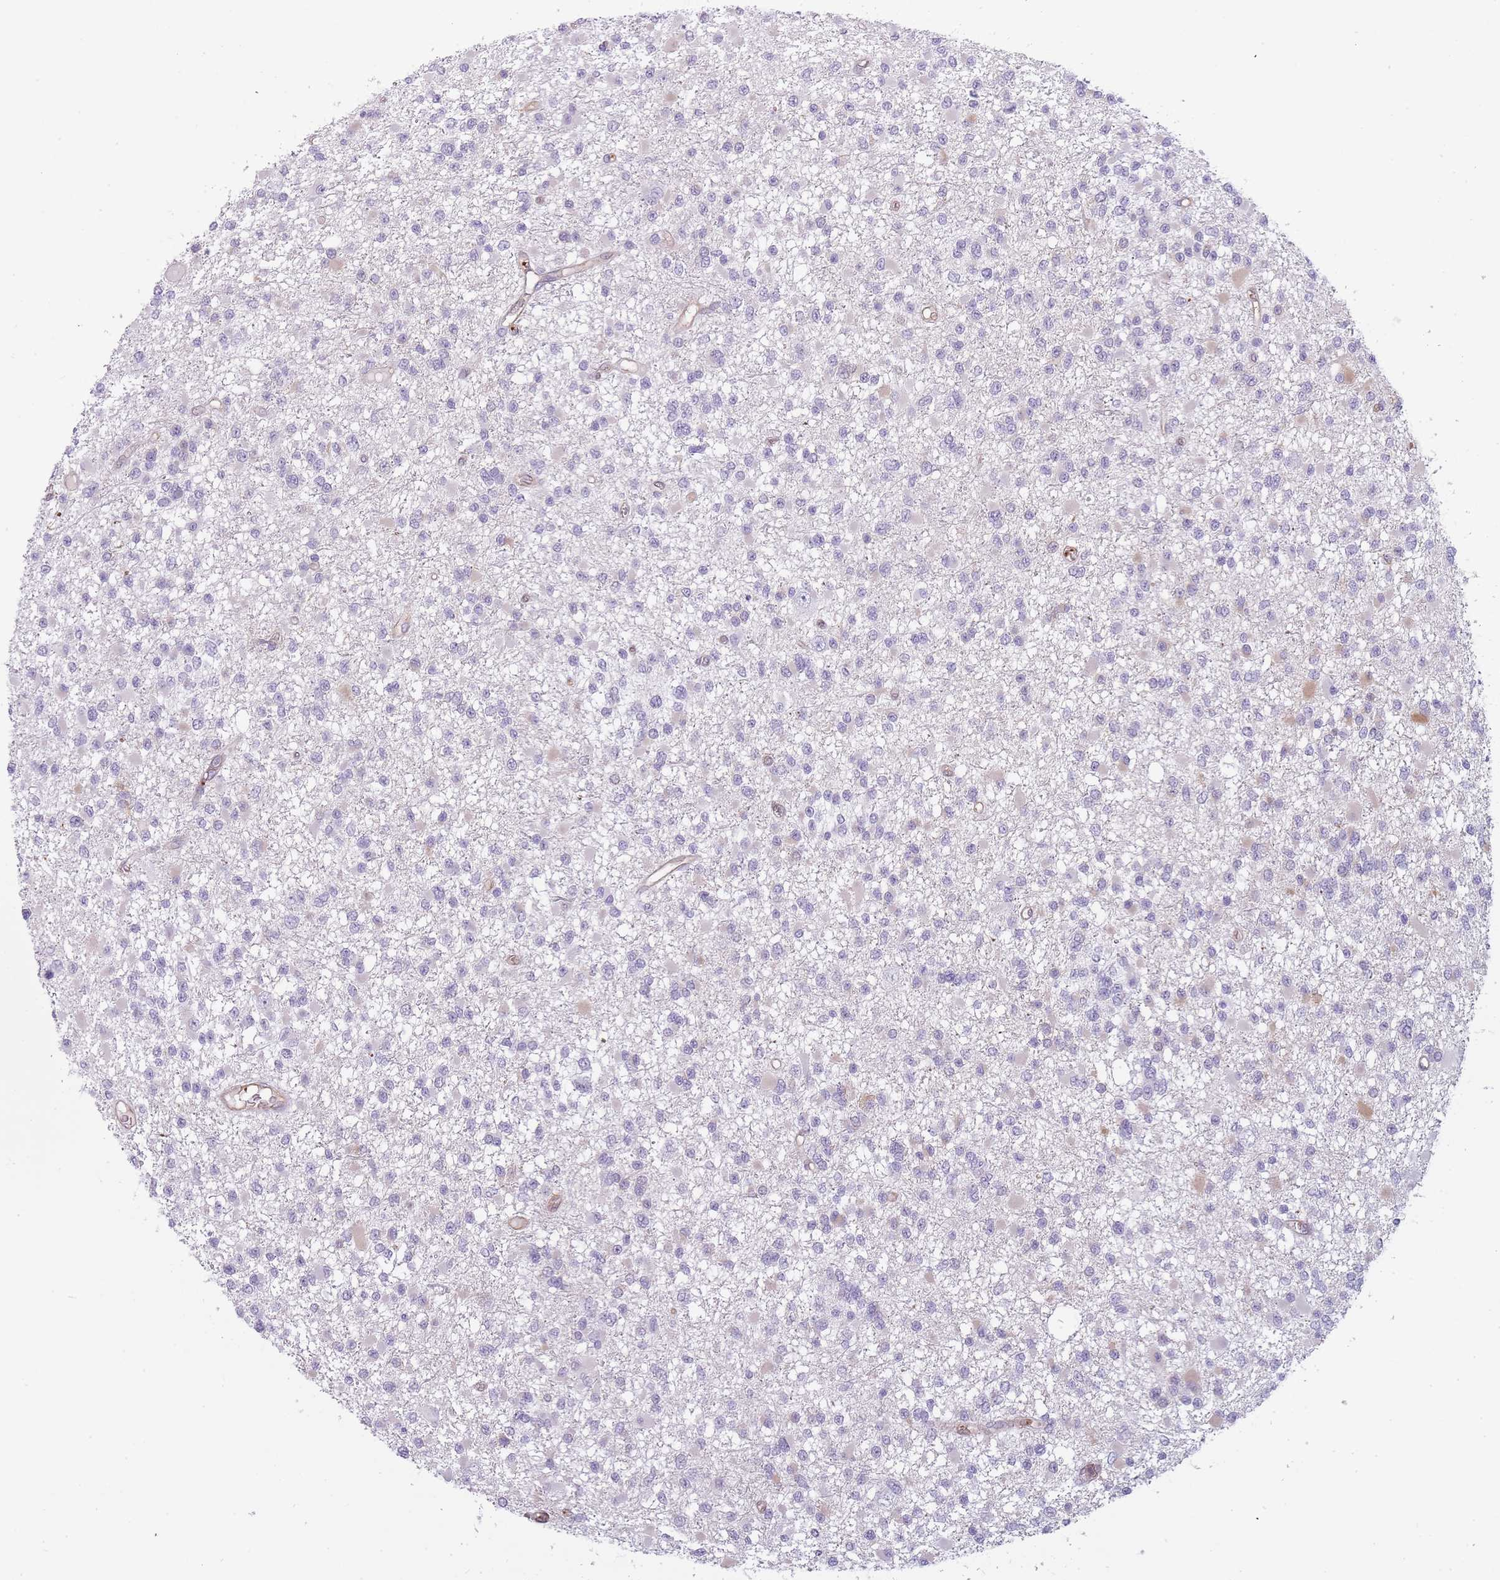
{"staining": {"intensity": "negative", "quantity": "none", "location": "none"}, "tissue": "glioma", "cell_type": "Tumor cells", "image_type": "cancer", "snomed": [{"axis": "morphology", "description": "Glioma, malignant, Low grade"}, {"axis": "topography", "description": "Brain"}], "caption": "The micrograph shows no staining of tumor cells in malignant glioma (low-grade).", "gene": "NDST2", "patient": {"sex": "female", "age": 22}}